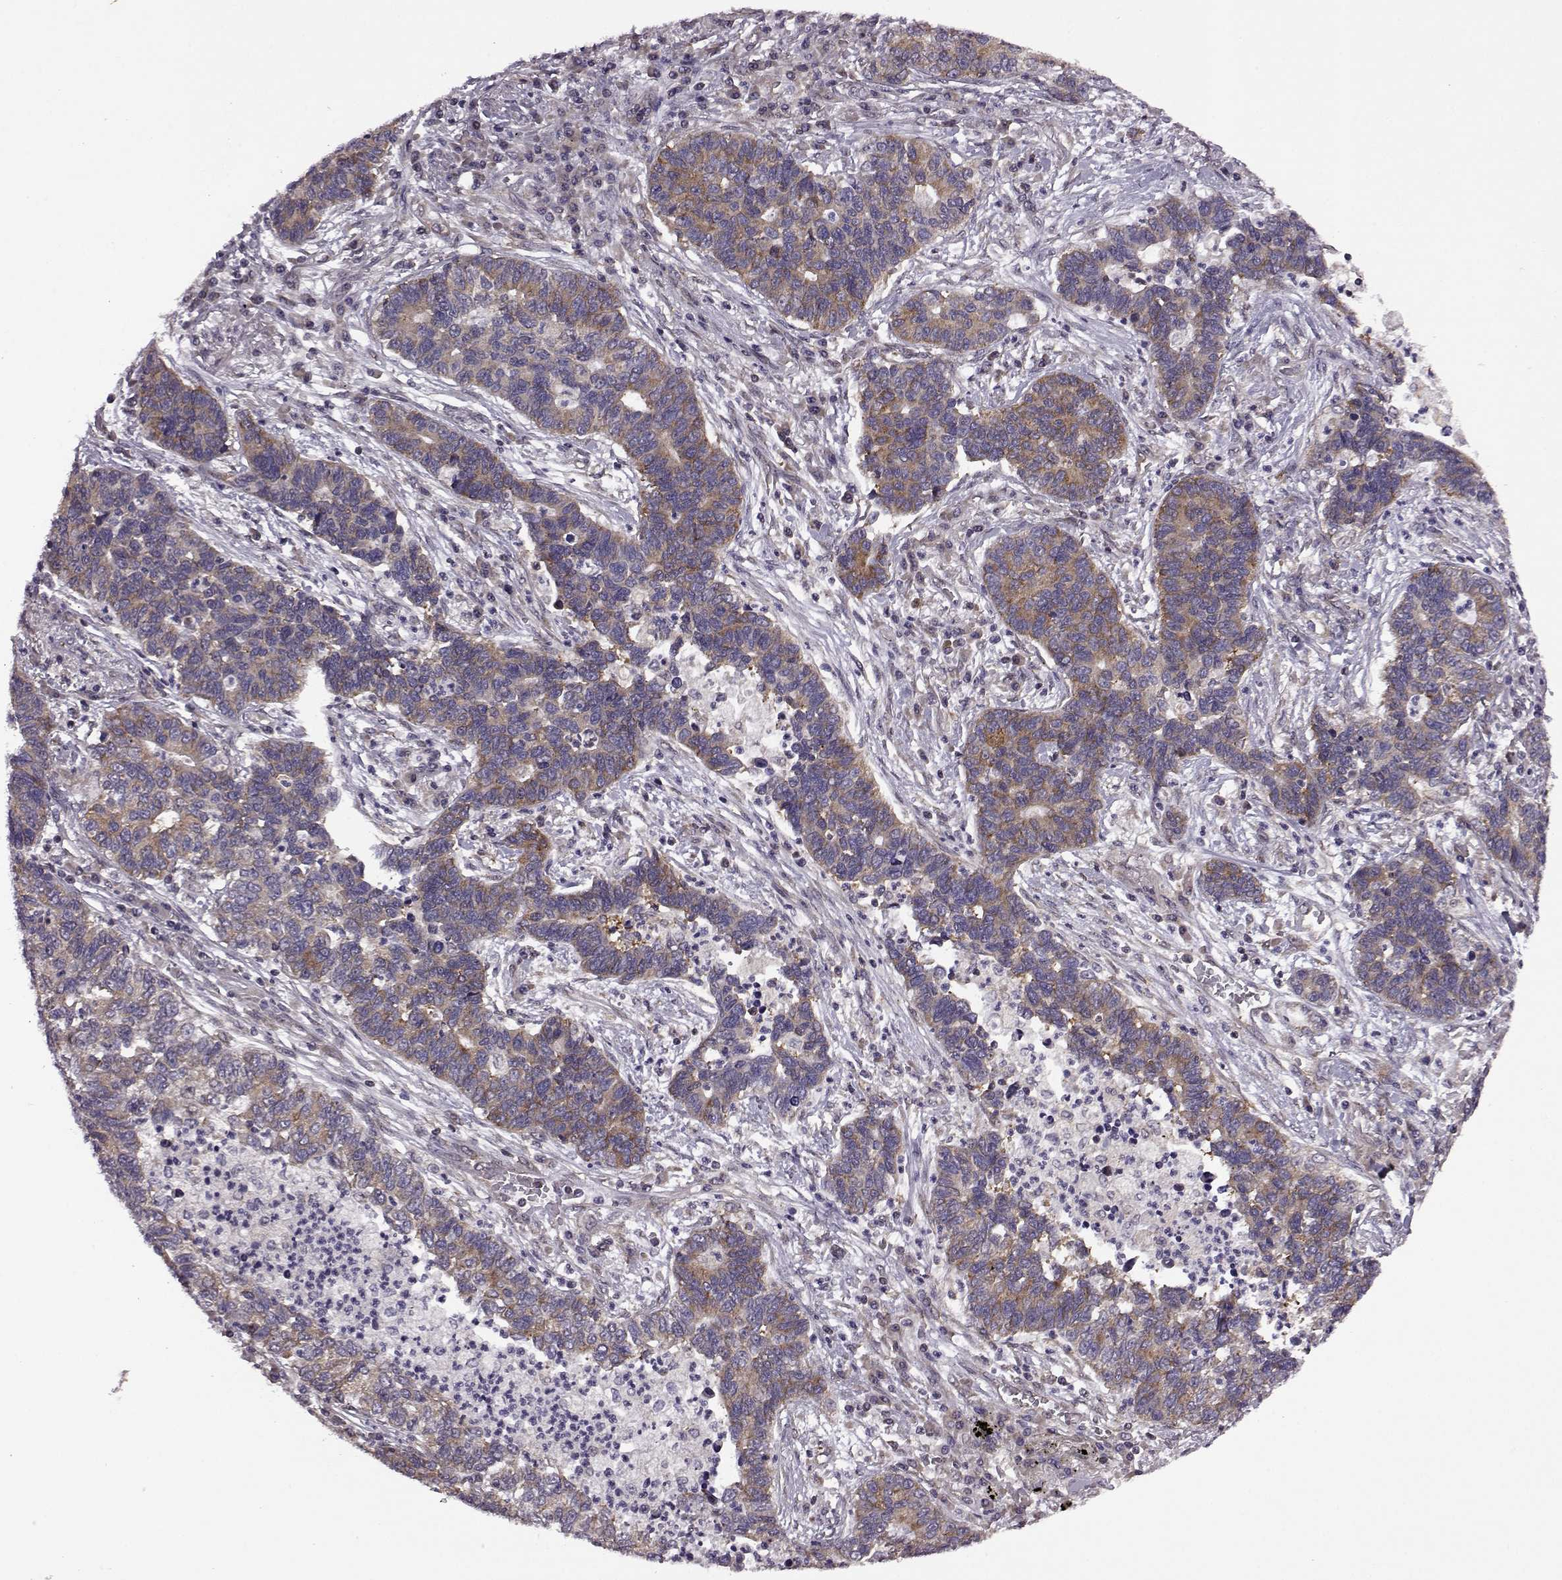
{"staining": {"intensity": "moderate", "quantity": ">75%", "location": "cytoplasmic/membranous"}, "tissue": "lung cancer", "cell_type": "Tumor cells", "image_type": "cancer", "snomed": [{"axis": "morphology", "description": "Adenocarcinoma, NOS"}, {"axis": "topography", "description": "Lung"}], "caption": "Immunohistochemistry micrograph of lung cancer stained for a protein (brown), which demonstrates medium levels of moderate cytoplasmic/membranous expression in approximately >75% of tumor cells.", "gene": "URI1", "patient": {"sex": "female", "age": 57}}